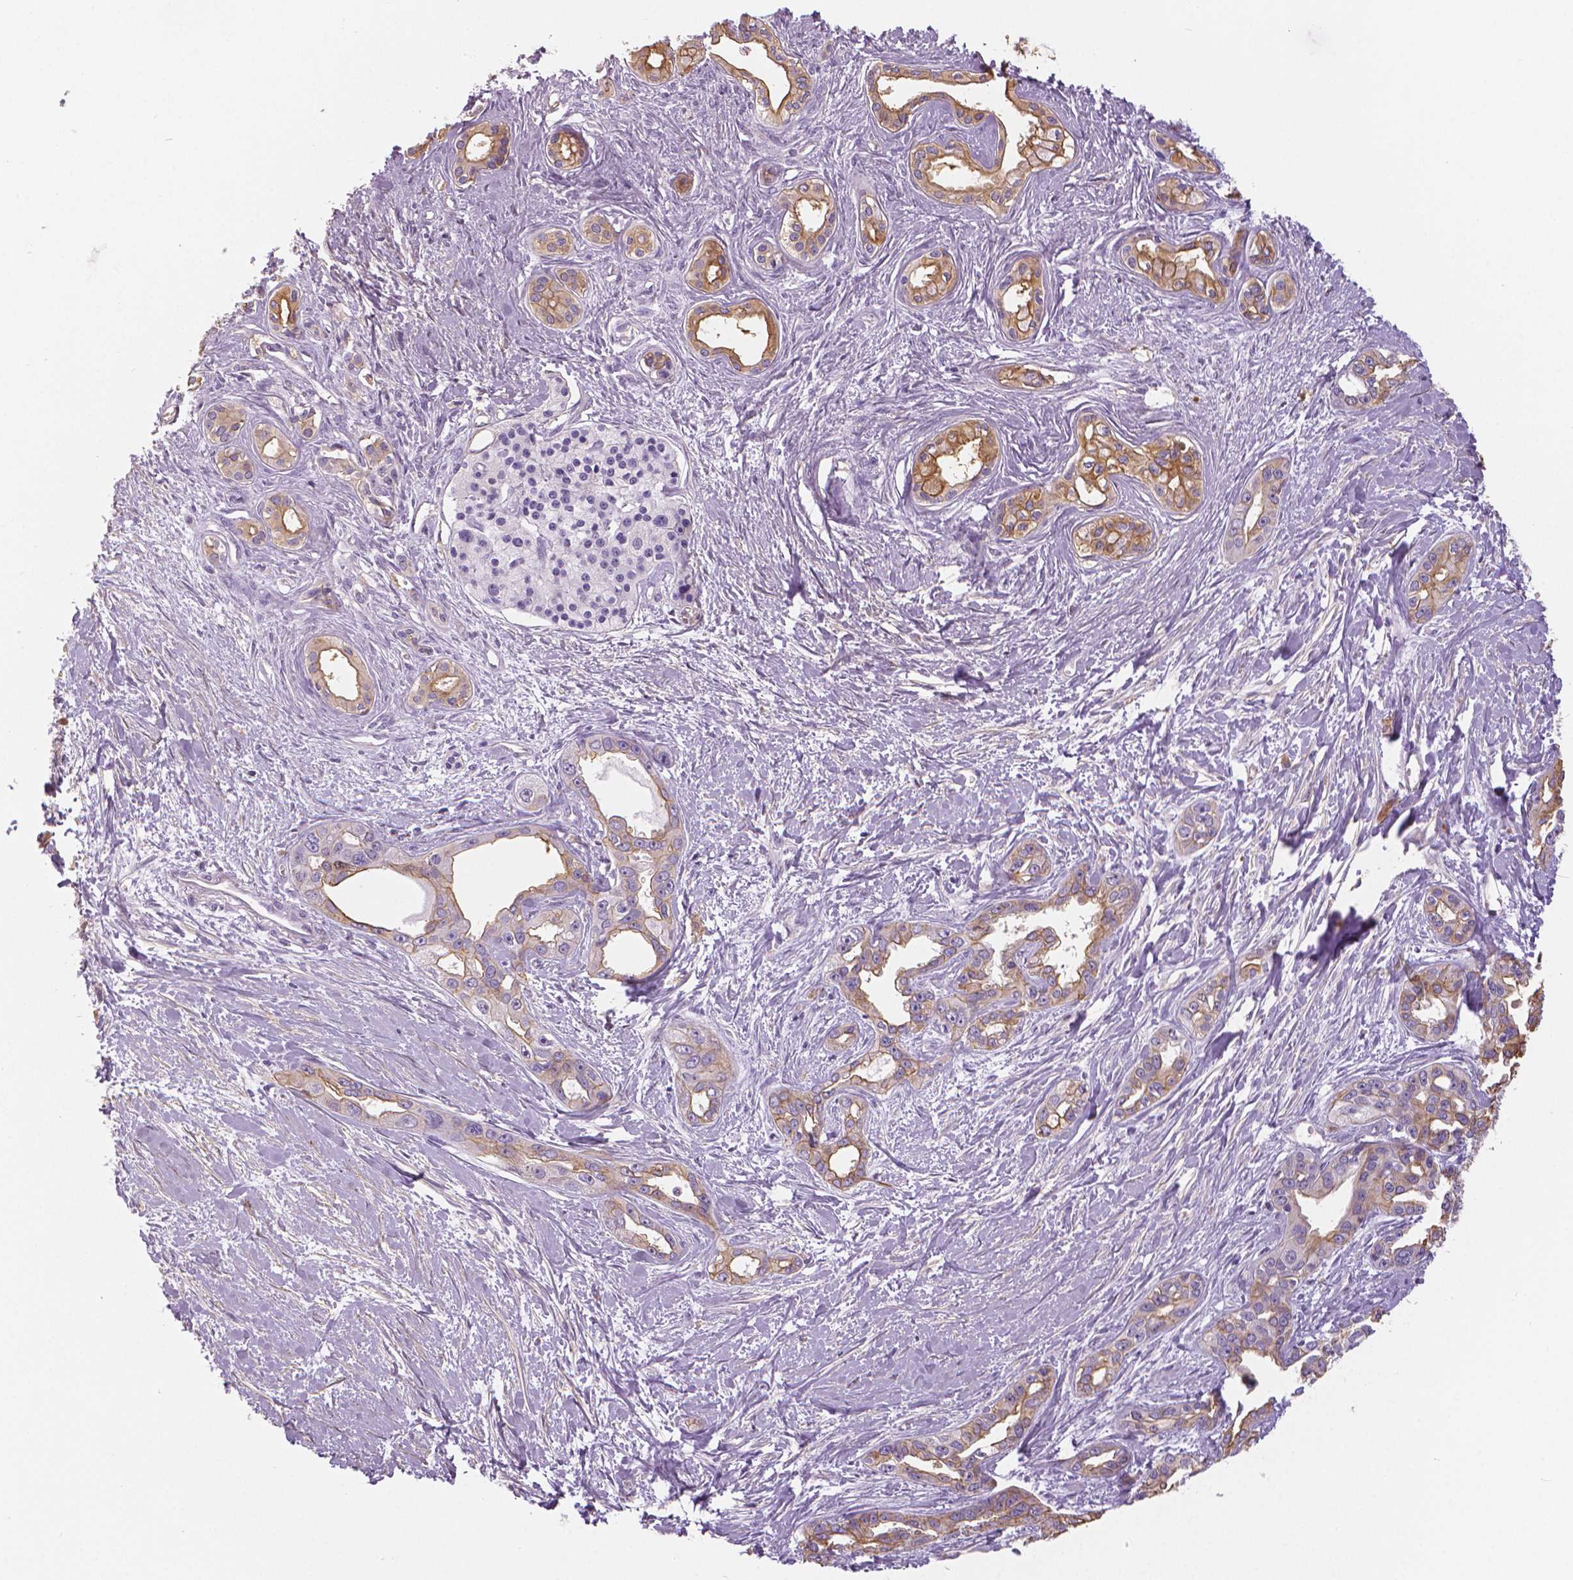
{"staining": {"intensity": "moderate", "quantity": "25%-75%", "location": "cytoplasmic/membranous"}, "tissue": "pancreatic cancer", "cell_type": "Tumor cells", "image_type": "cancer", "snomed": [{"axis": "morphology", "description": "Adenocarcinoma, NOS"}, {"axis": "topography", "description": "Pancreas"}], "caption": "A photomicrograph of human adenocarcinoma (pancreatic) stained for a protein displays moderate cytoplasmic/membranous brown staining in tumor cells.", "gene": "MKI67", "patient": {"sex": "female", "age": 50}}